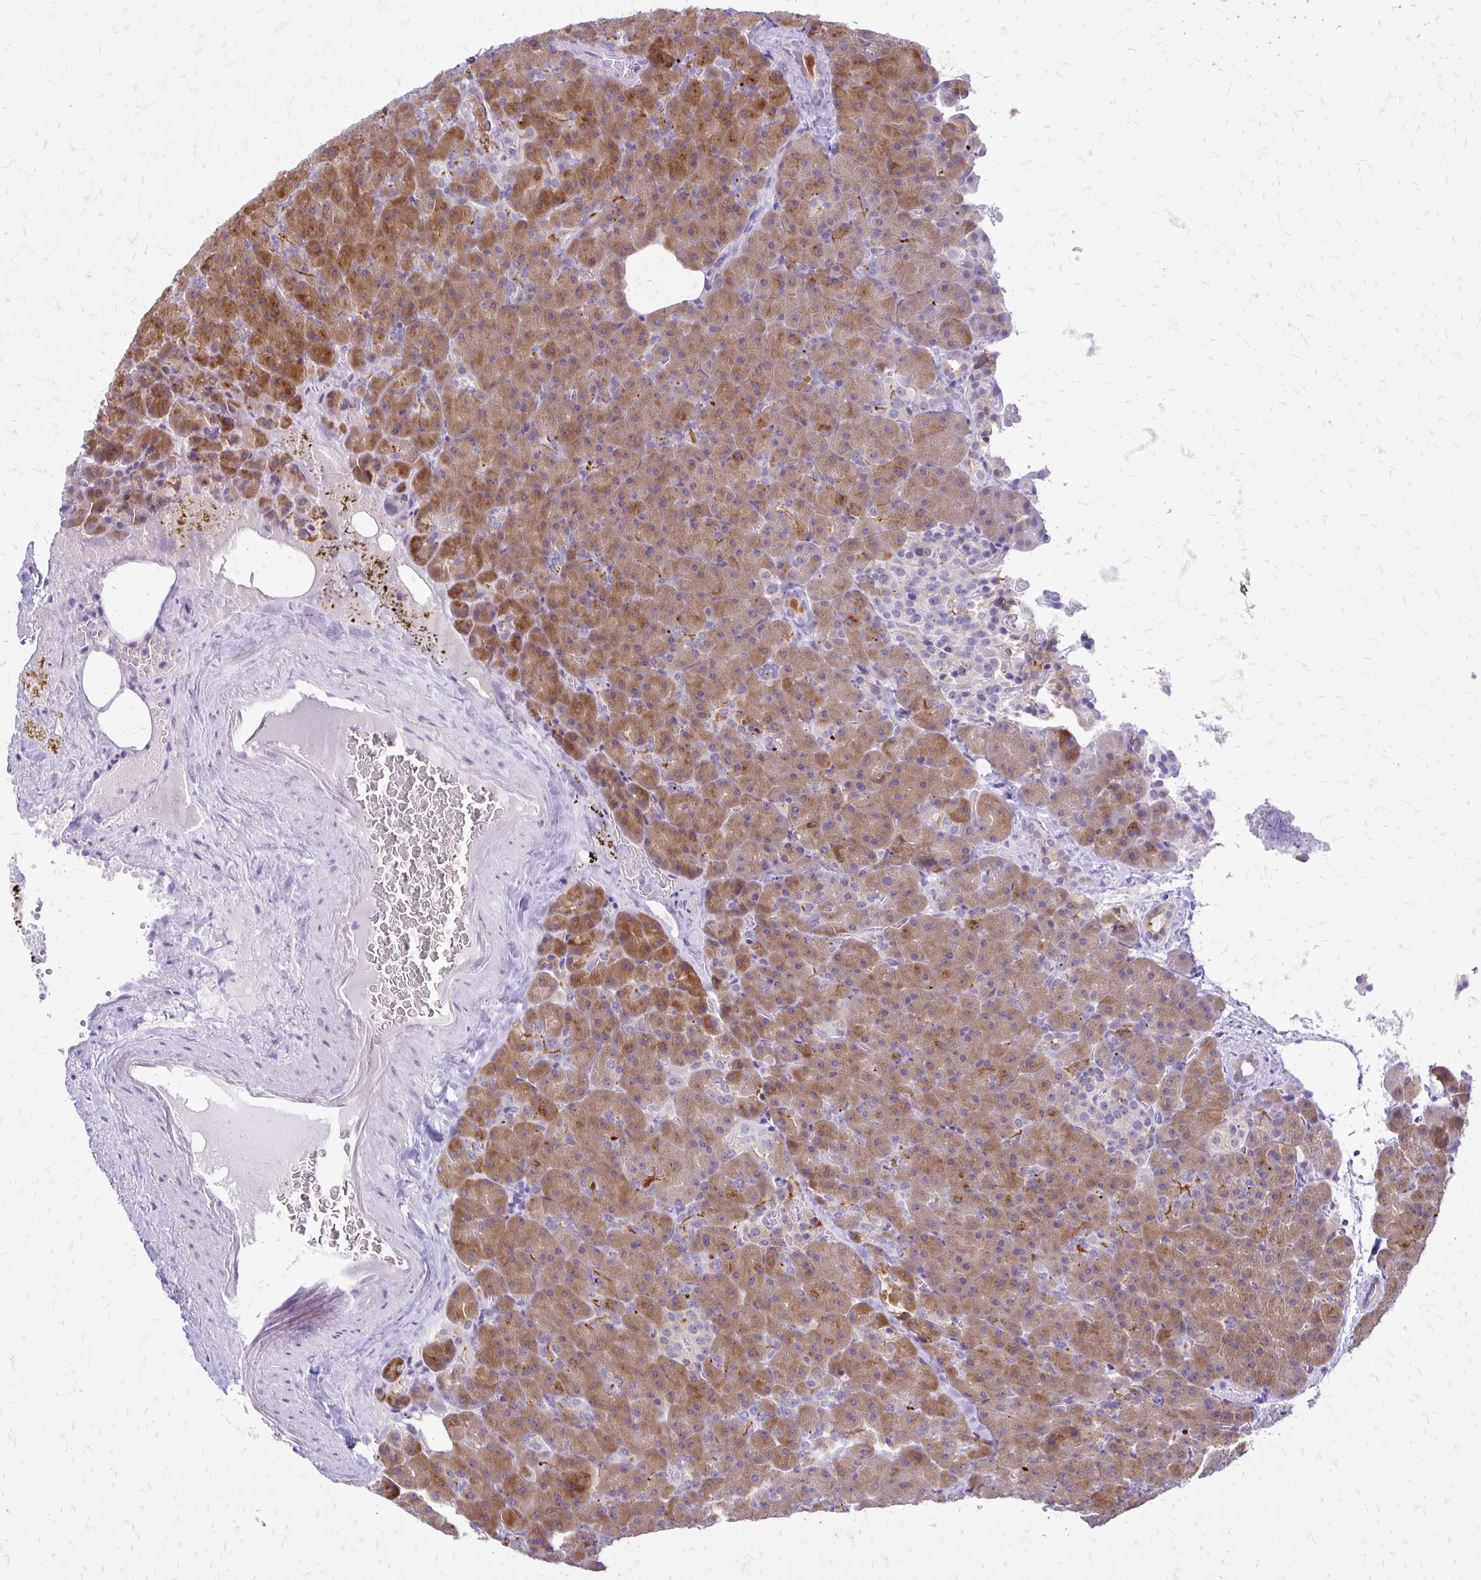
{"staining": {"intensity": "moderate", "quantity": ">75%", "location": "cytoplasmic/membranous"}, "tissue": "pancreas", "cell_type": "Exocrine glandular cells", "image_type": "normal", "snomed": [{"axis": "morphology", "description": "Normal tissue, NOS"}, {"axis": "topography", "description": "Pancreas"}], "caption": "Protein analysis of unremarkable pancreas demonstrates moderate cytoplasmic/membranous positivity in about >75% of exocrine glandular cells. Using DAB (3,3'-diaminobenzidine) (brown) and hematoxylin (blue) stains, captured at high magnification using brightfield microscopy.", "gene": "EPYC", "patient": {"sex": "female", "age": 74}}